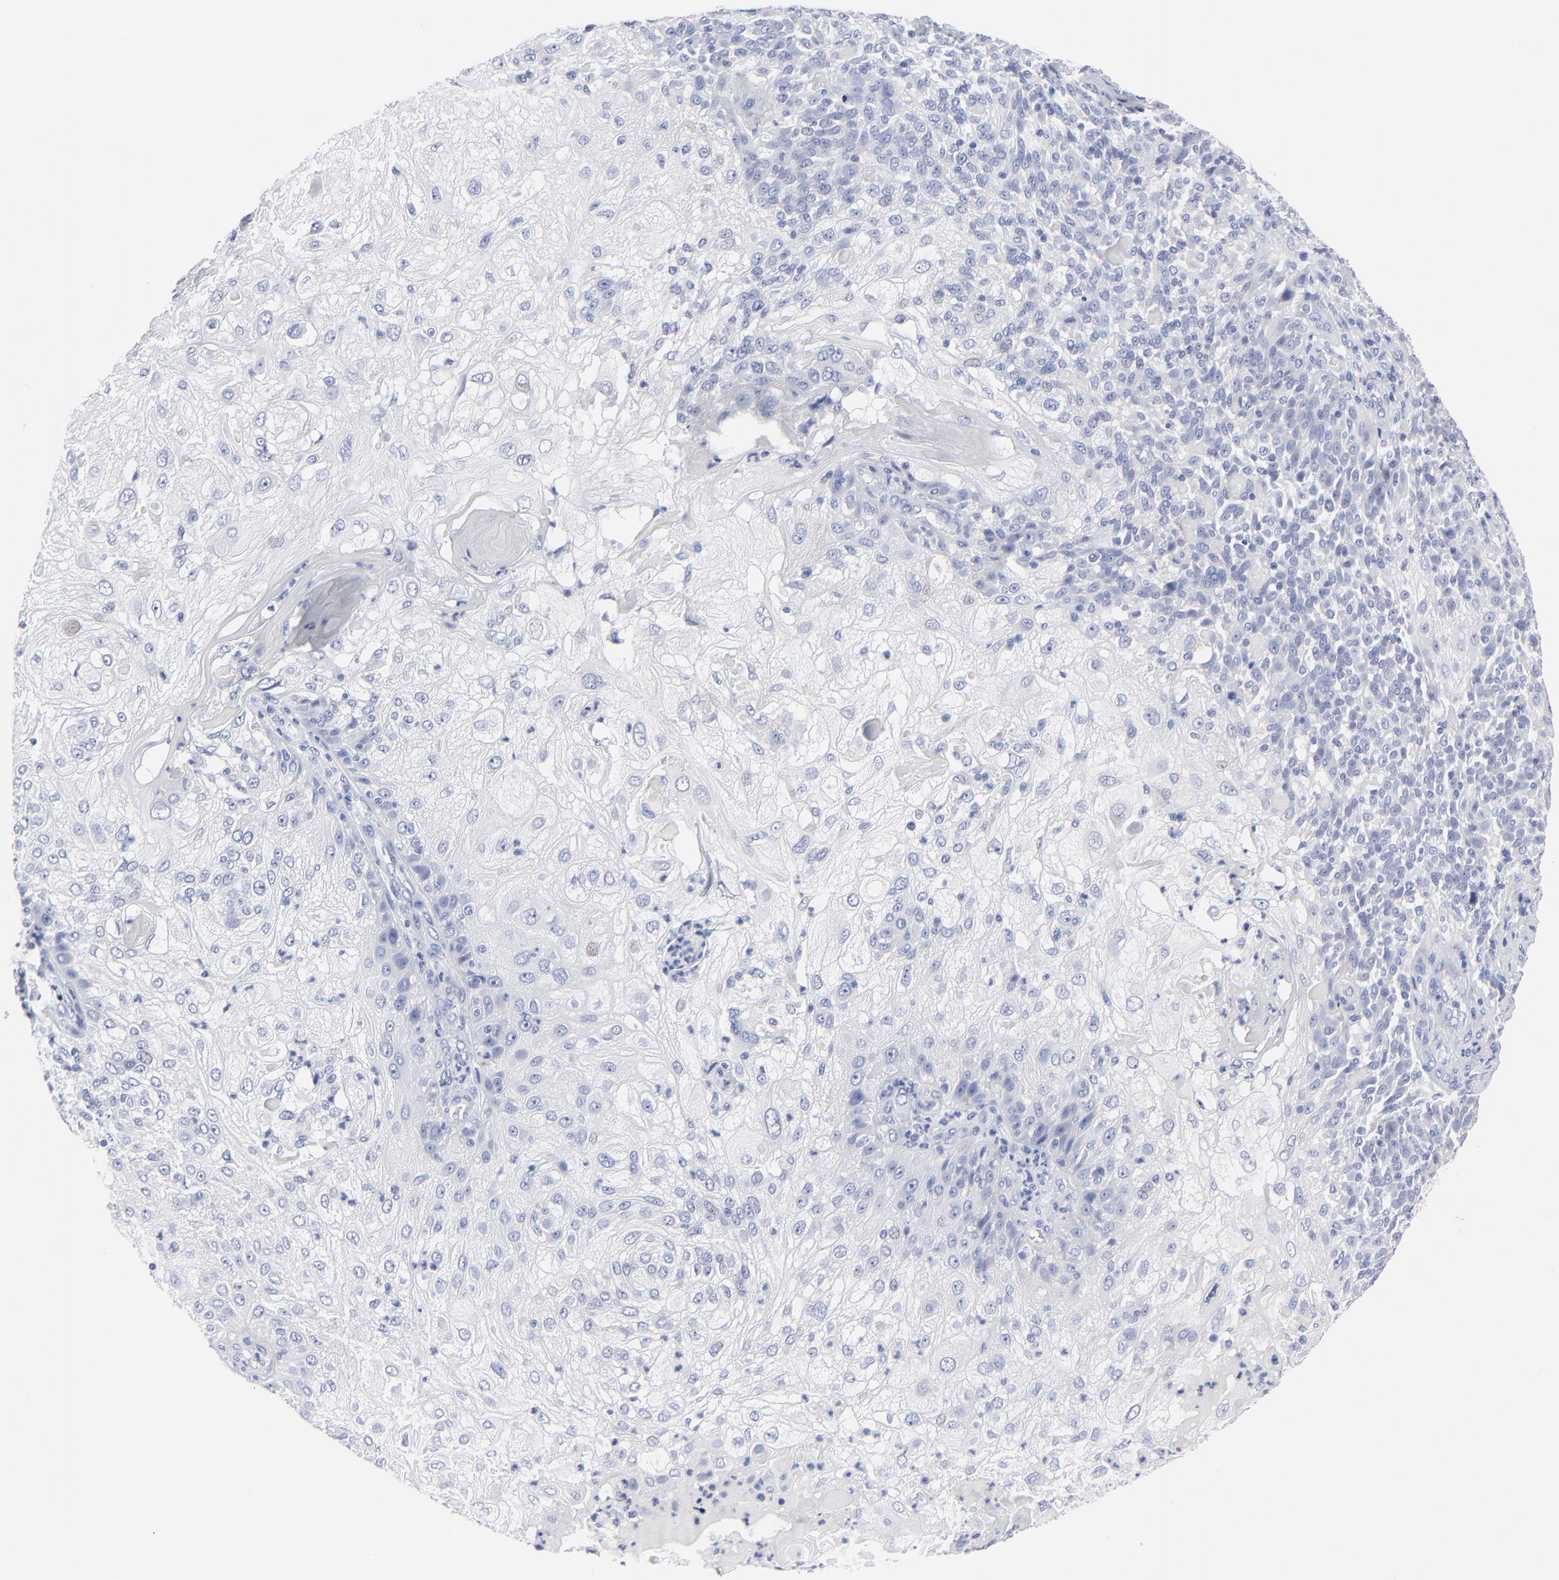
{"staining": {"intensity": "negative", "quantity": "none", "location": "none"}, "tissue": "skin cancer", "cell_type": "Tumor cells", "image_type": "cancer", "snomed": [{"axis": "morphology", "description": "Normal tissue, NOS"}, {"axis": "morphology", "description": "Squamous cell carcinoma, NOS"}, {"axis": "topography", "description": "Skin"}], "caption": "Tumor cells are negative for protein expression in human skin cancer. The staining is performed using DAB brown chromogen with nuclei counter-stained in using hematoxylin.", "gene": "PSD3", "patient": {"sex": "female", "age": 83}}